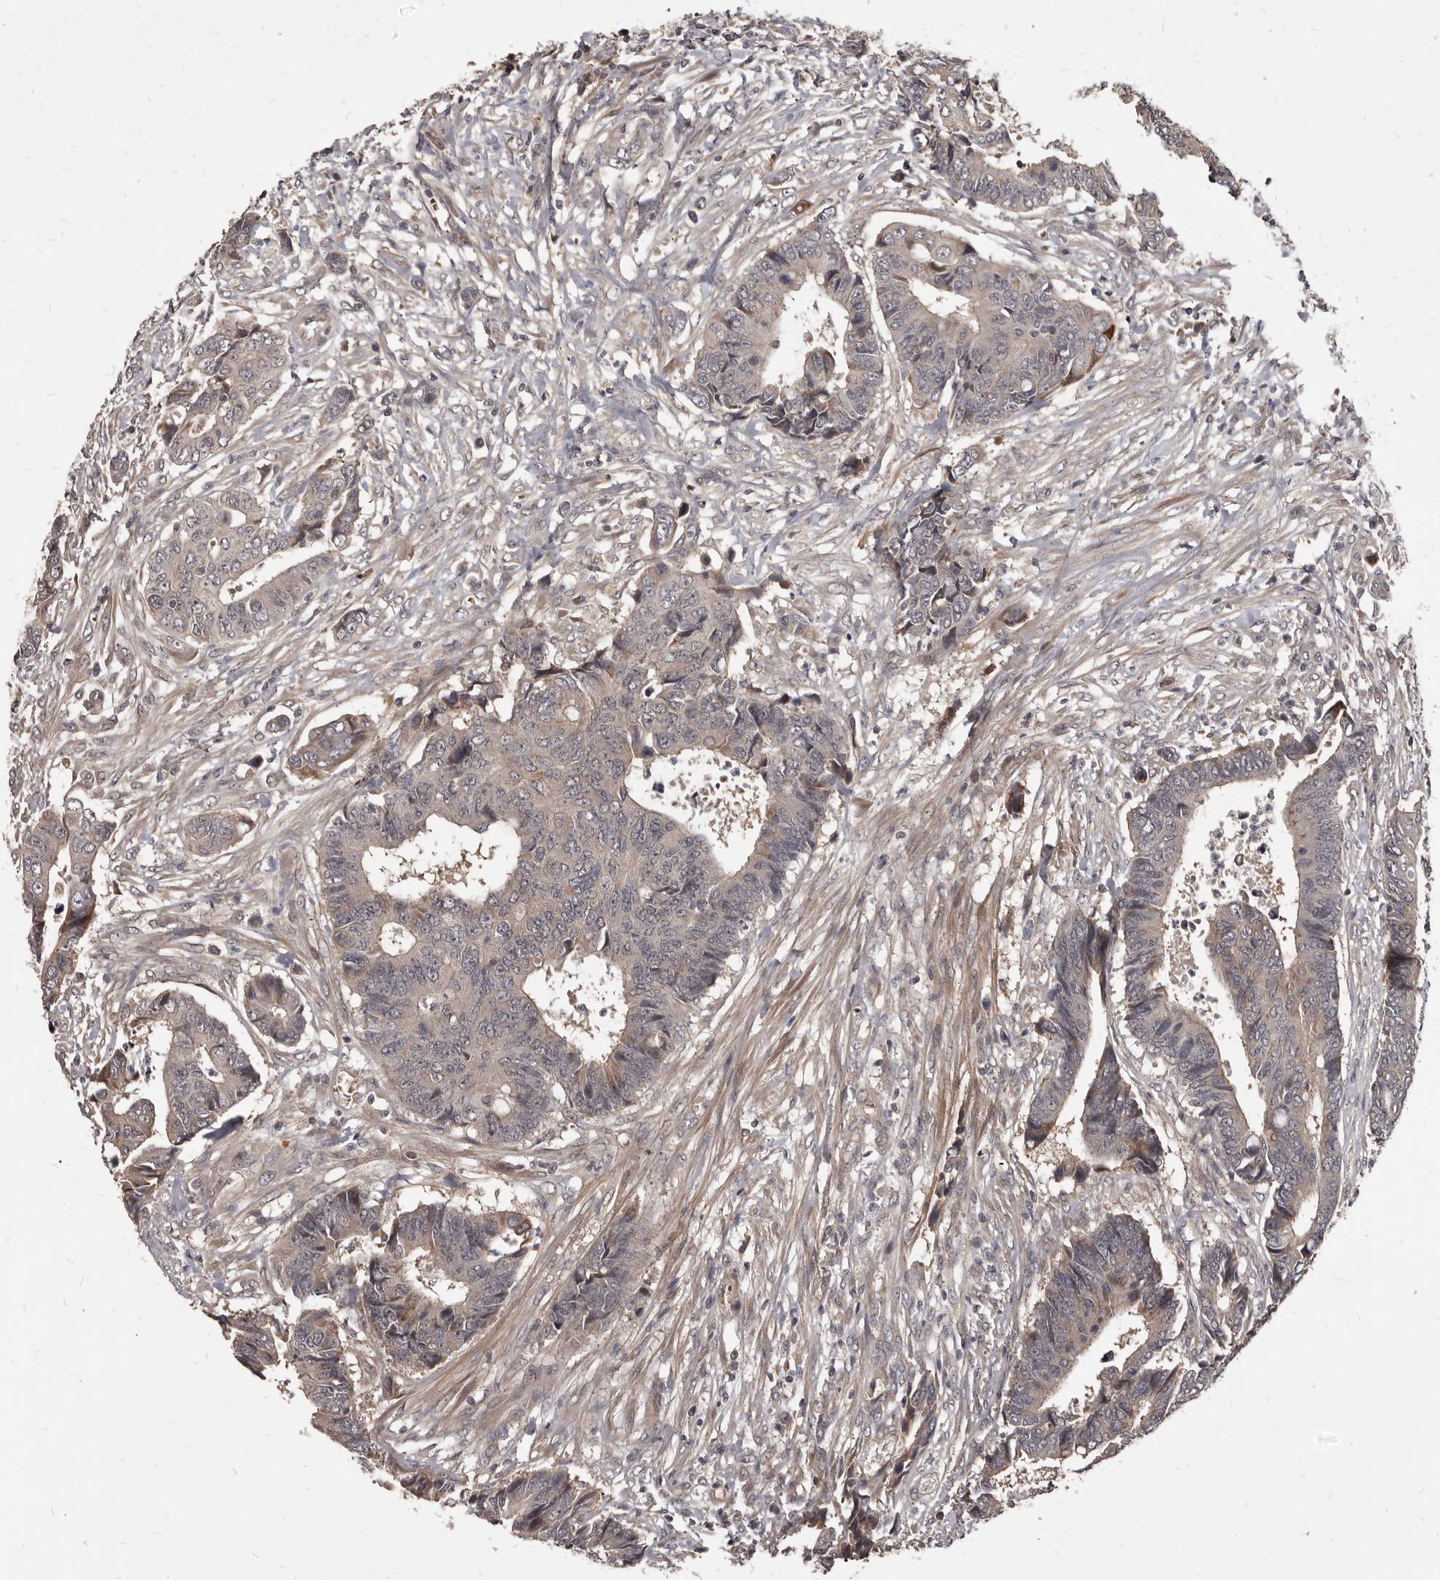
{"staining": {"intensity": "weak", "quantity": "25%-75%", "location": "cytoplasmic/membranous"}, "tissue": "colorectal cancer", "cell_type": "Tumor cells", "image_type": "cancer", "snomed": [{"axis": "morphology", "description": "Adenocarcinoma, NOS"}, {"axis": "topography", "description": "Rectum"}], "caption": "The micrograph exhibits immunohistochemical staining of colorectal adenocarcinoma. There is weak cytoplasmic/membranous positivity is present in about 25%-75% of tumor cells.", "gene": "GABPB2", "patient": {"sex": "male", "age": 84}}